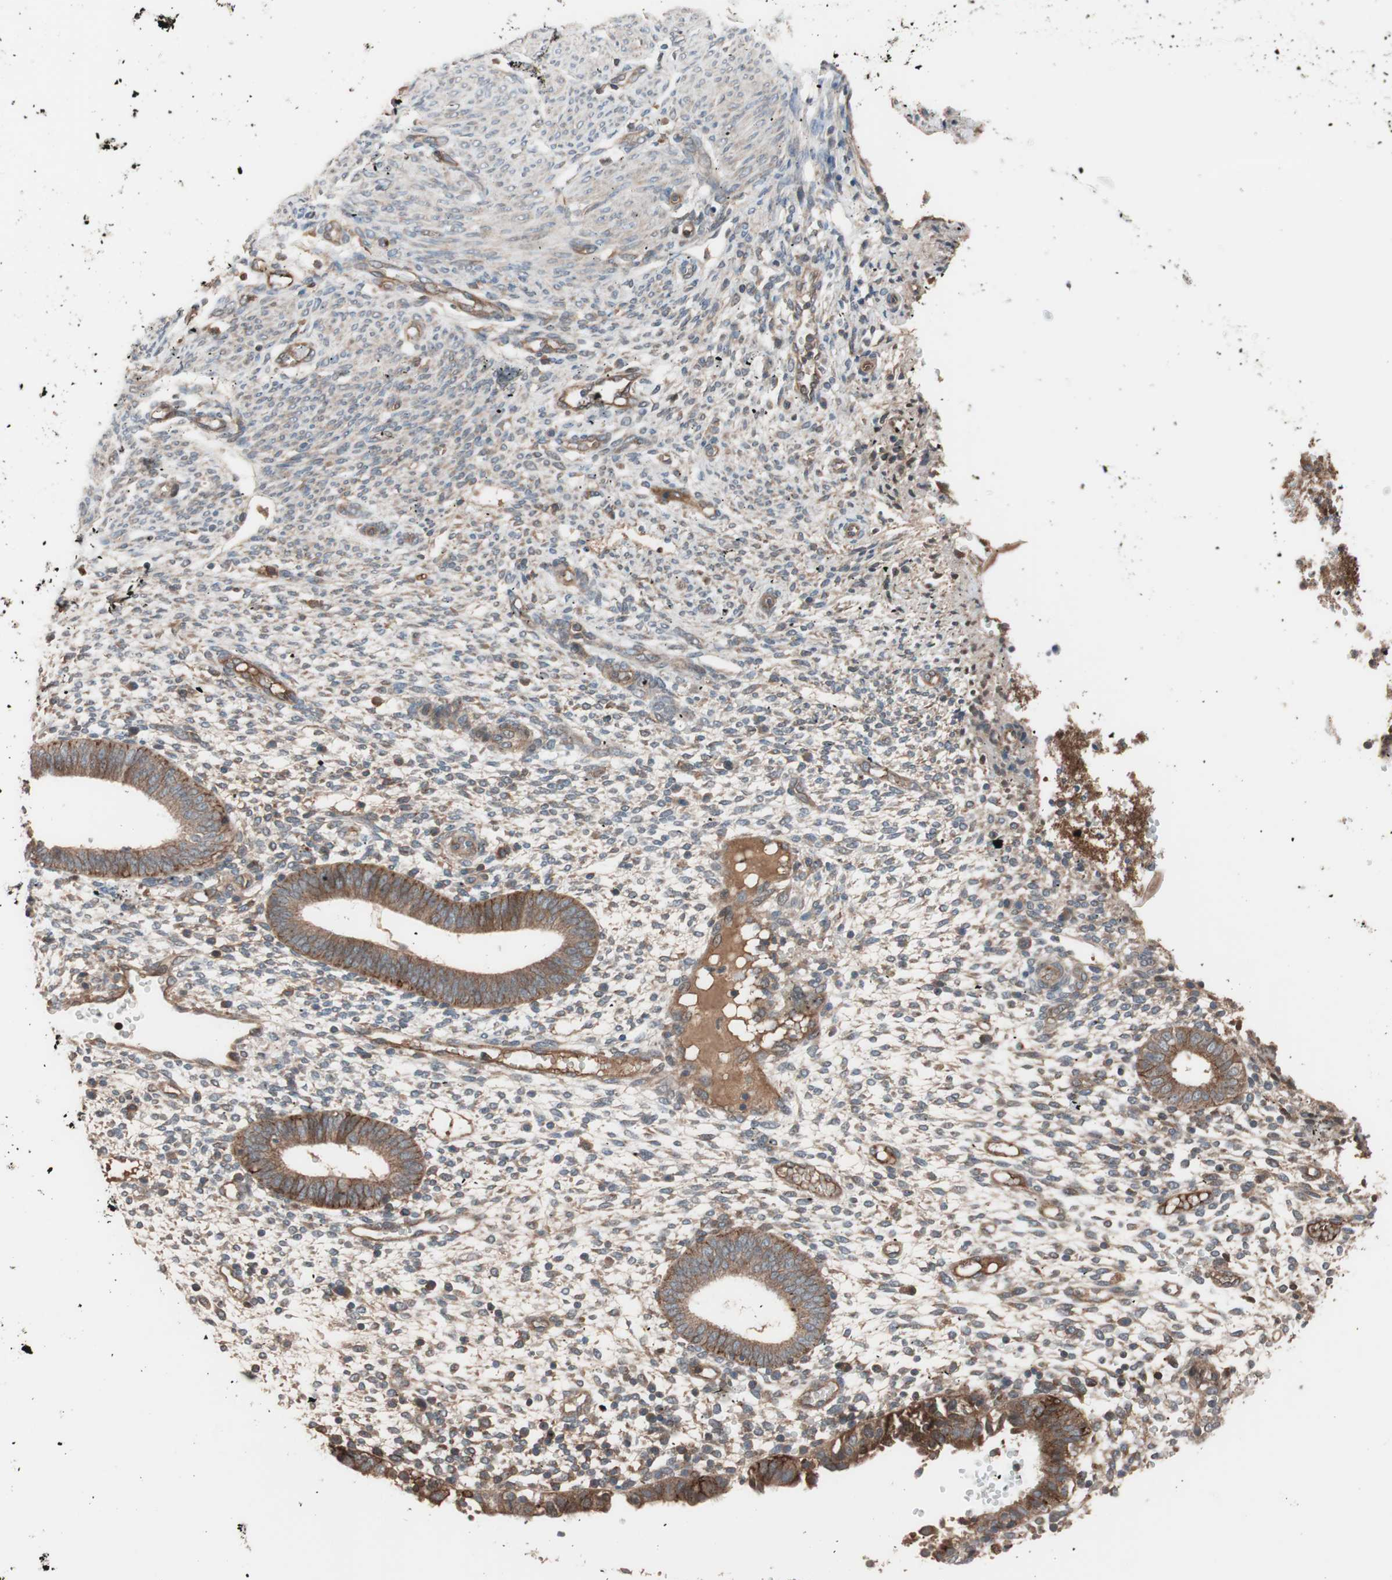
{"staining": {"intensity": "moderate", "quantity": ">75%", "location": "cytoplasmic/membranous"}, "tissue": "endometrium", "cell_type": "Cells in endometrial stroma", "image_type": "normal", "snomed": [{"axis": "morphology", "description": "Normal tissue, NOS"}, {"axis": "topography", "description": "Endometrium"}], "caption": "Cells in endometrial stroma exhibit medium levels of moderate cytoplasmic/membranous positivity in approximately >75% of cells in unremarkable endometrium.", "gene": "SDC4", "patient": {"sex": "female", "age": 35}}